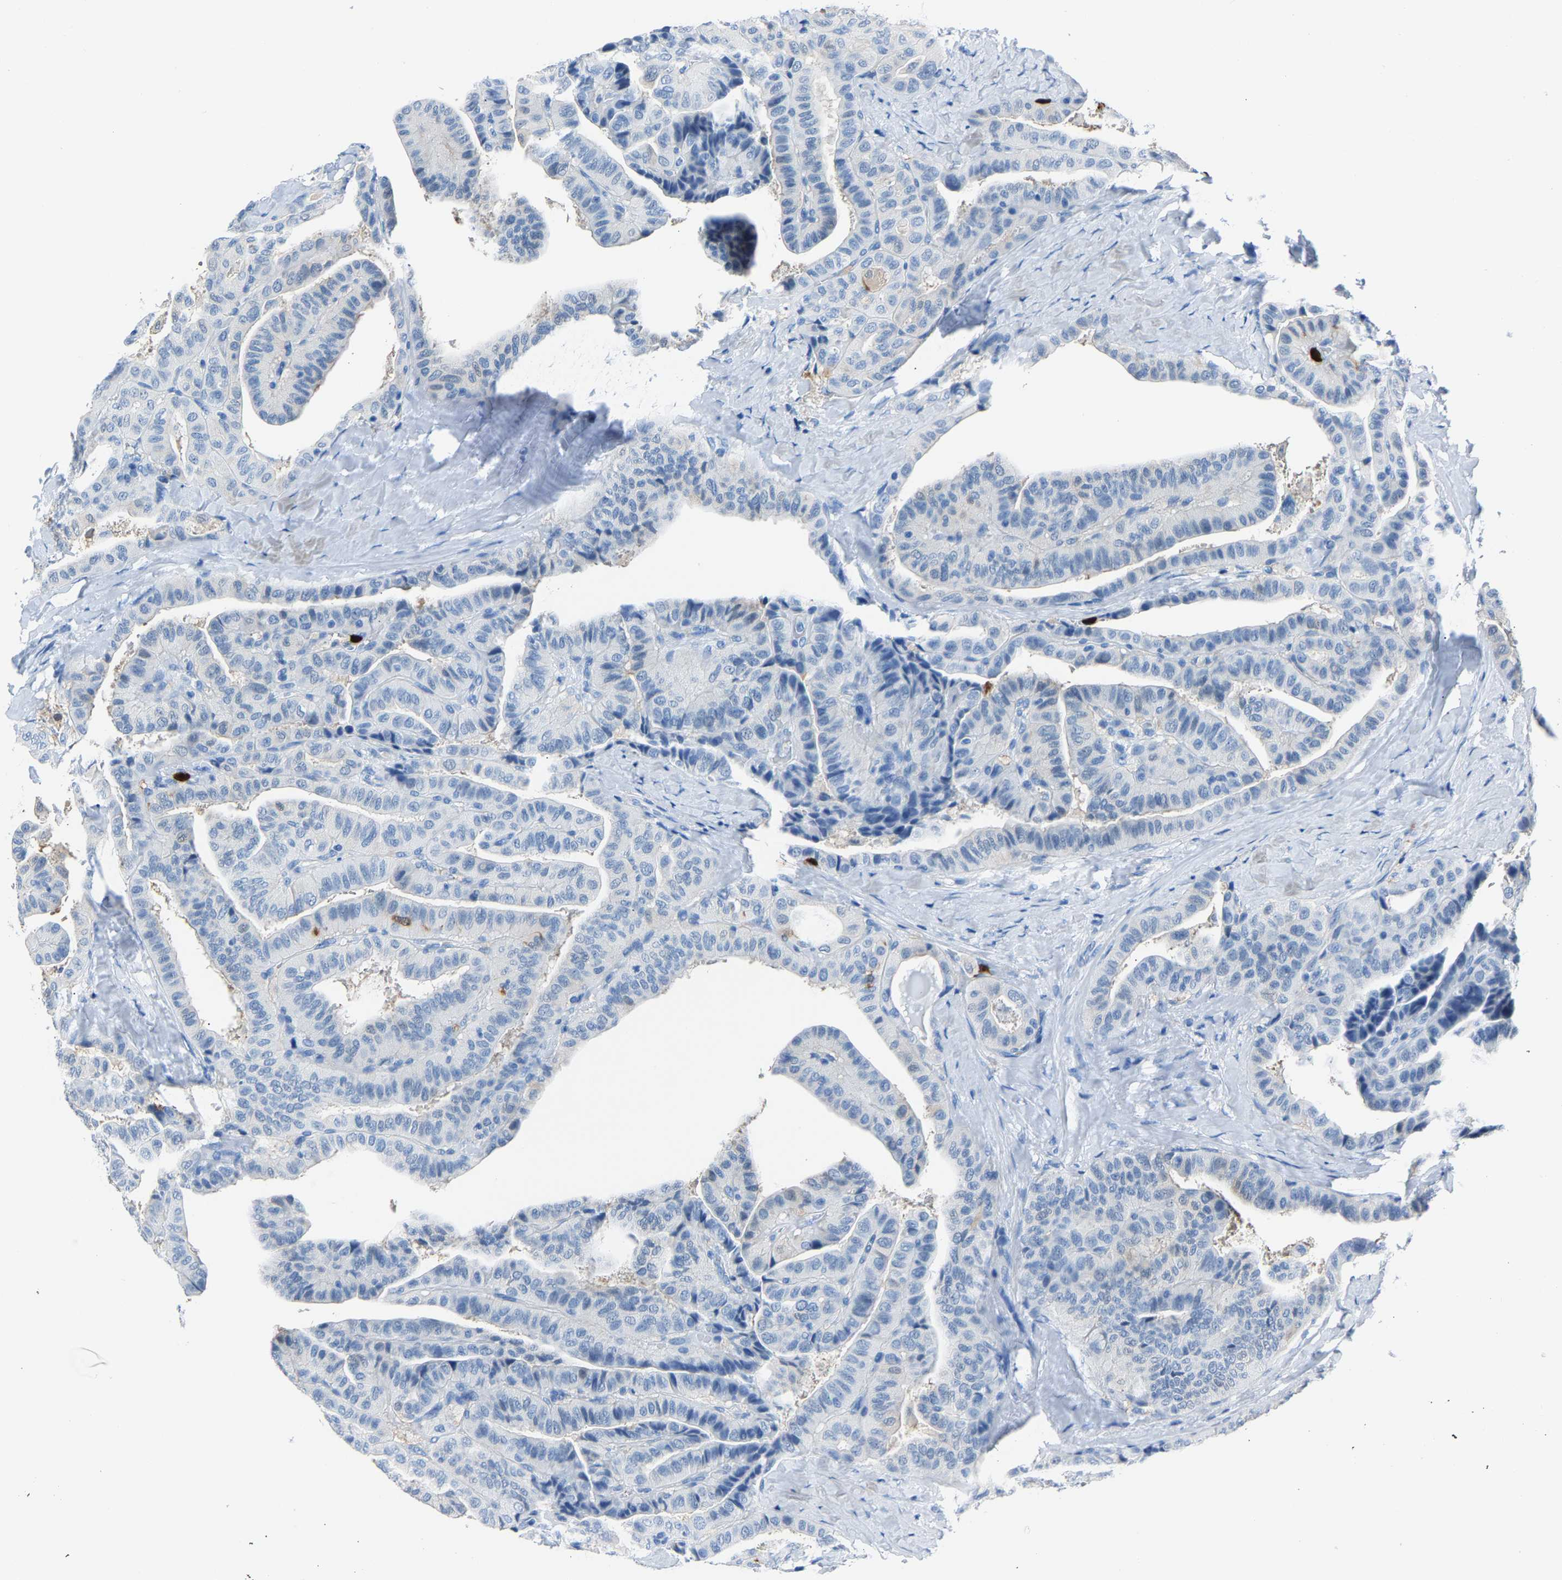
{"staining": {"intensity": "negative", "quantity": "none", "location": "none"}, "tissue": "thyroid cancer", "cell_type": "Tumor cells", "image_type": "cancer", "snomed": [{"axis": "morphology", "description": "Papillary adenocarcinoma, NOS"}, {"axis": "topography", "description": "Thyroid gland"}], "caption": "Histopathology image shows no significant protein expression in tumor cells of papillary adenocarcinoma (thyroid).", "gene": "S100P", "patient": {"sex": "male", "age": 77}}